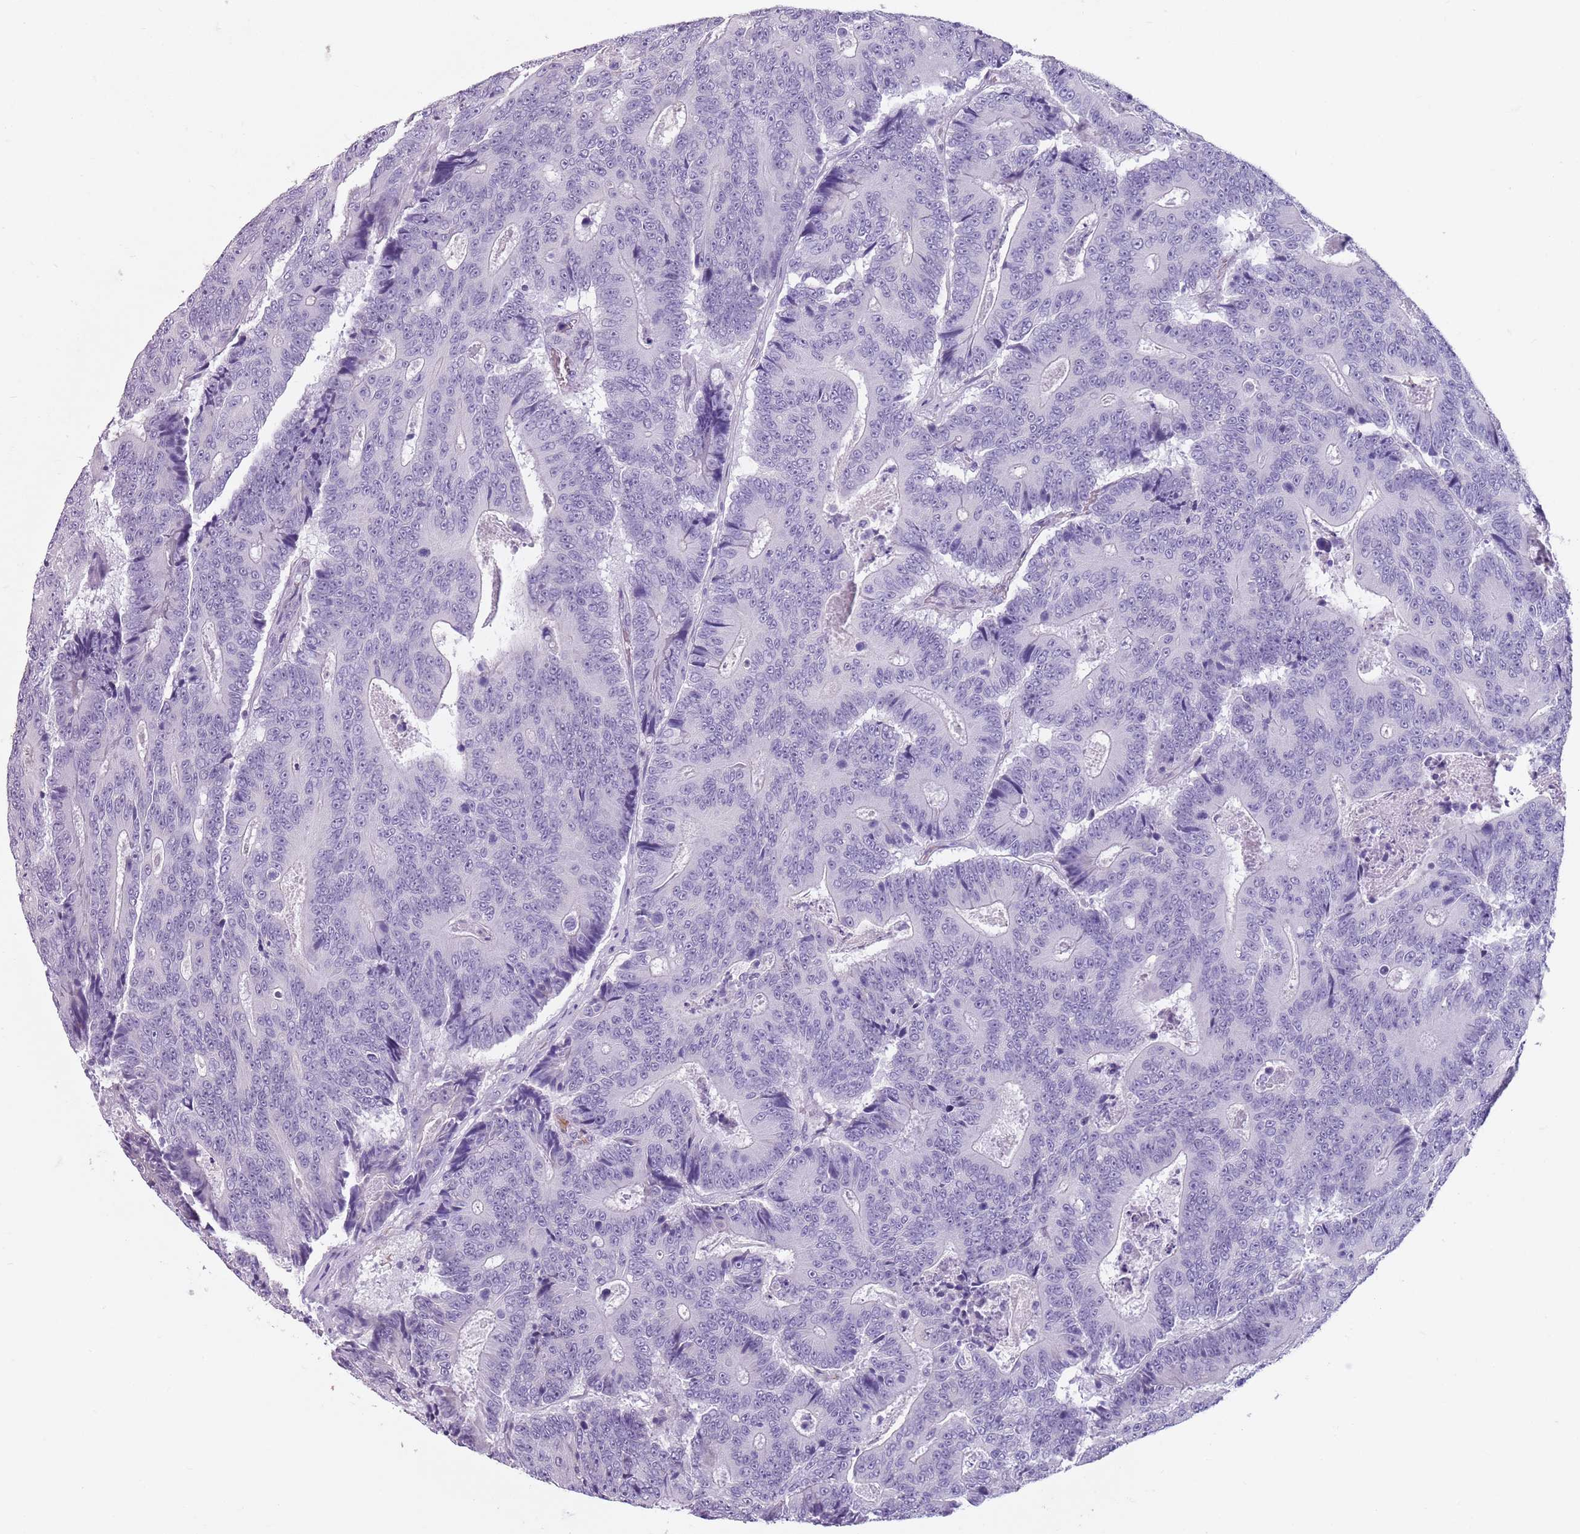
{"staining": {"intensity": "negative", "quantity": "none", "location": "none"}, "tissue": "colorectal cancer", "cell_type": "Tumor cells", "image_type": "cancer", "snomed": [{"axis": "morphology", "description": "Adenocarcinoma, NOS"}, {"axis": "topography", "description": "Colon"}], "caption": "This is a histopathology image of immunohistochemistry (IHC) staining of adenocarcinoma (colorectal), which shows no staining in tumor cells. (Stains: DAB (3,3'-diaminobenzidine) immunohistochemistry (IHC) with hematoxylin counter stain, Microscopy: brightfield microscopy at high magnification).", "gene": "SPESP1", "patient": {"sex": "male", "age": 83}}